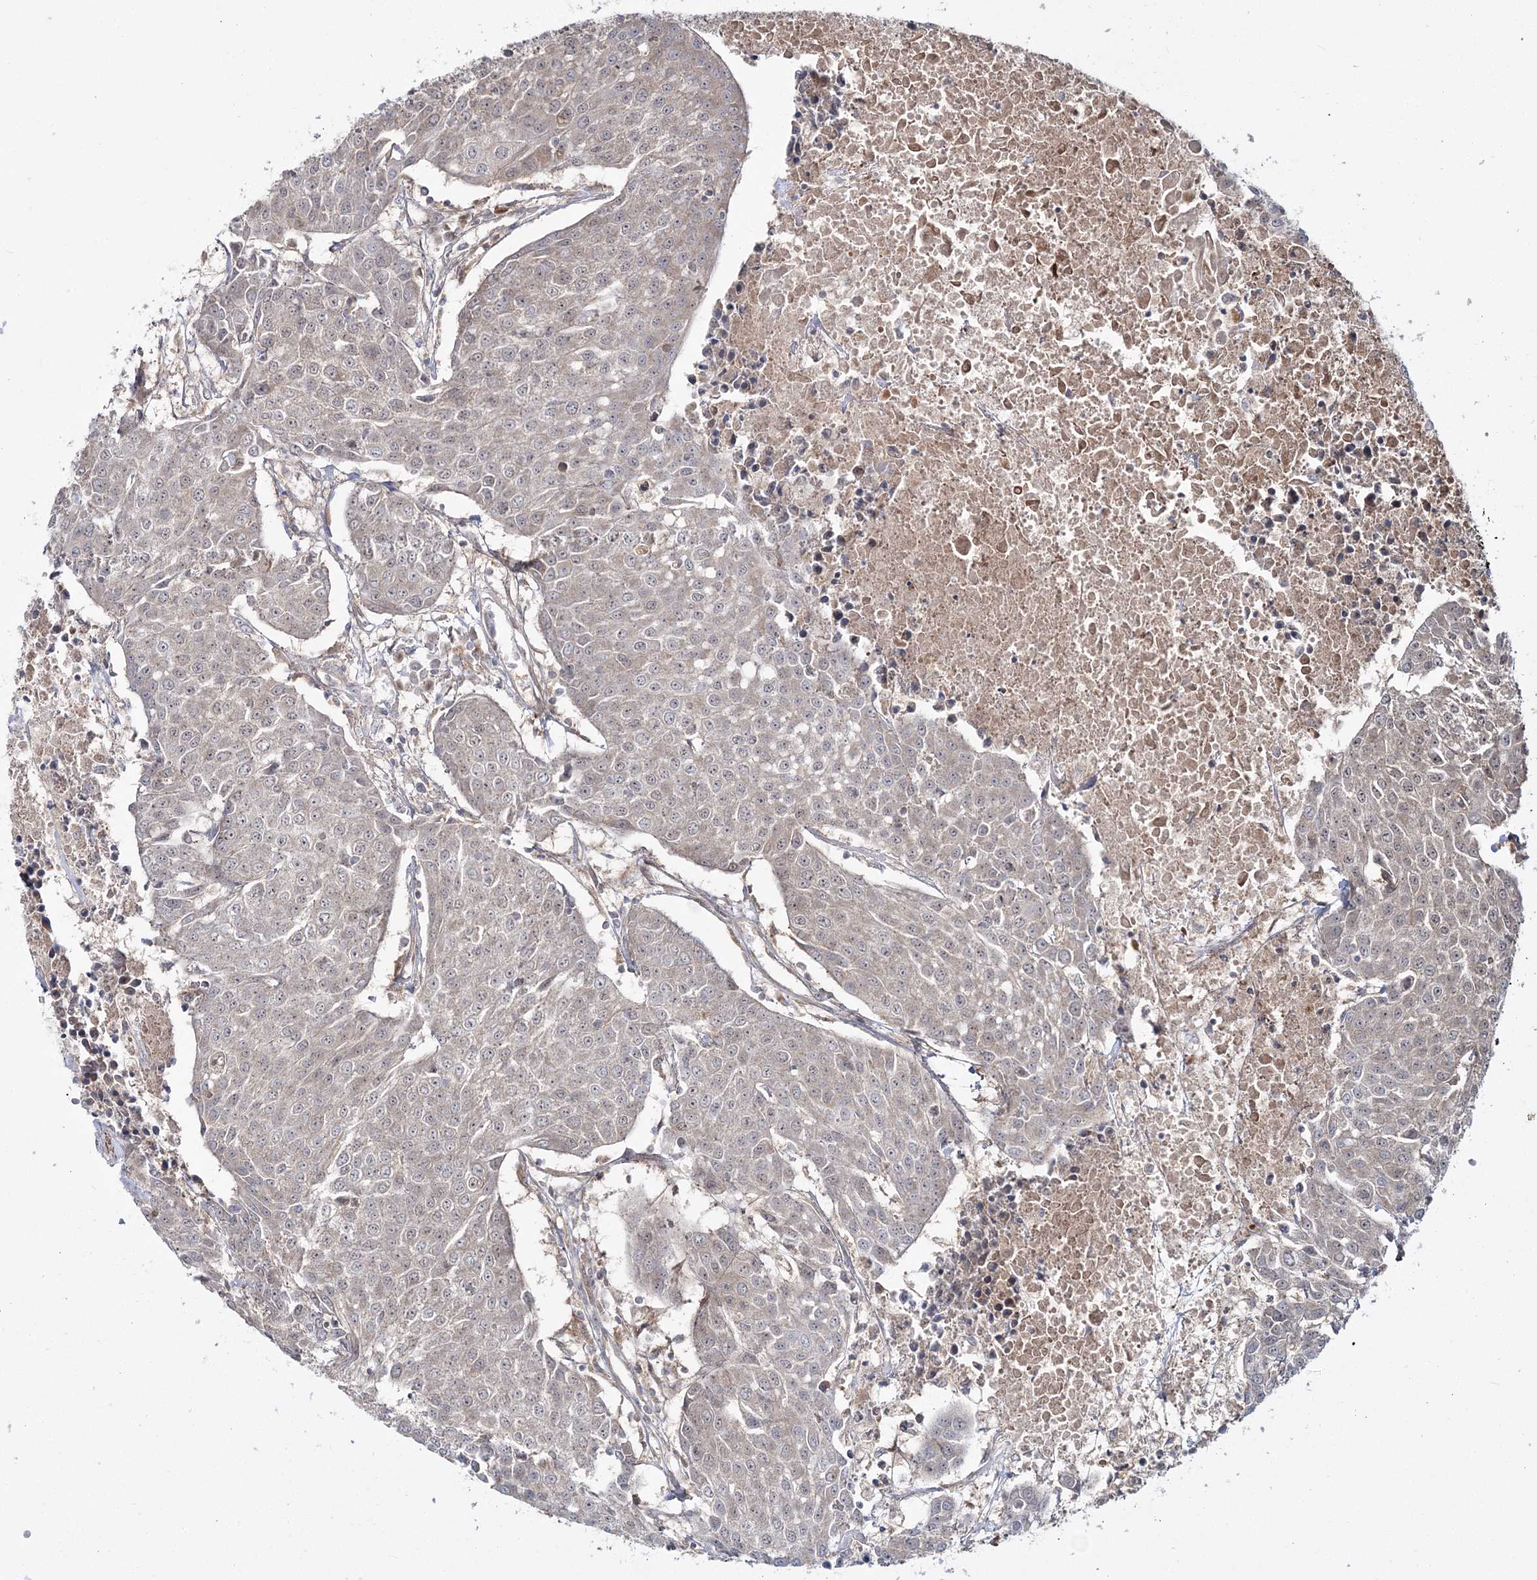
{"staining": {"intensity": "negative", "quantity": "none", "location": "none"}, "tissue": "urothelial cancer", "cell_type": "Tumor cells", "image_type": "cancer", "snomed": [{"axis": "morphology", "description": "Urothelial carcinoma, High grade"}, {"axis": "topography", "description": "Urinary bladder"}], "caption": "Immunohistochemistry (IHC) photomicrograph of human urothelial cancer stained for a protein (brown), which demonstrates no staining in tumor cells.", "gene": "MOCS2", "patient": {"sex": "female", "age": 85}}